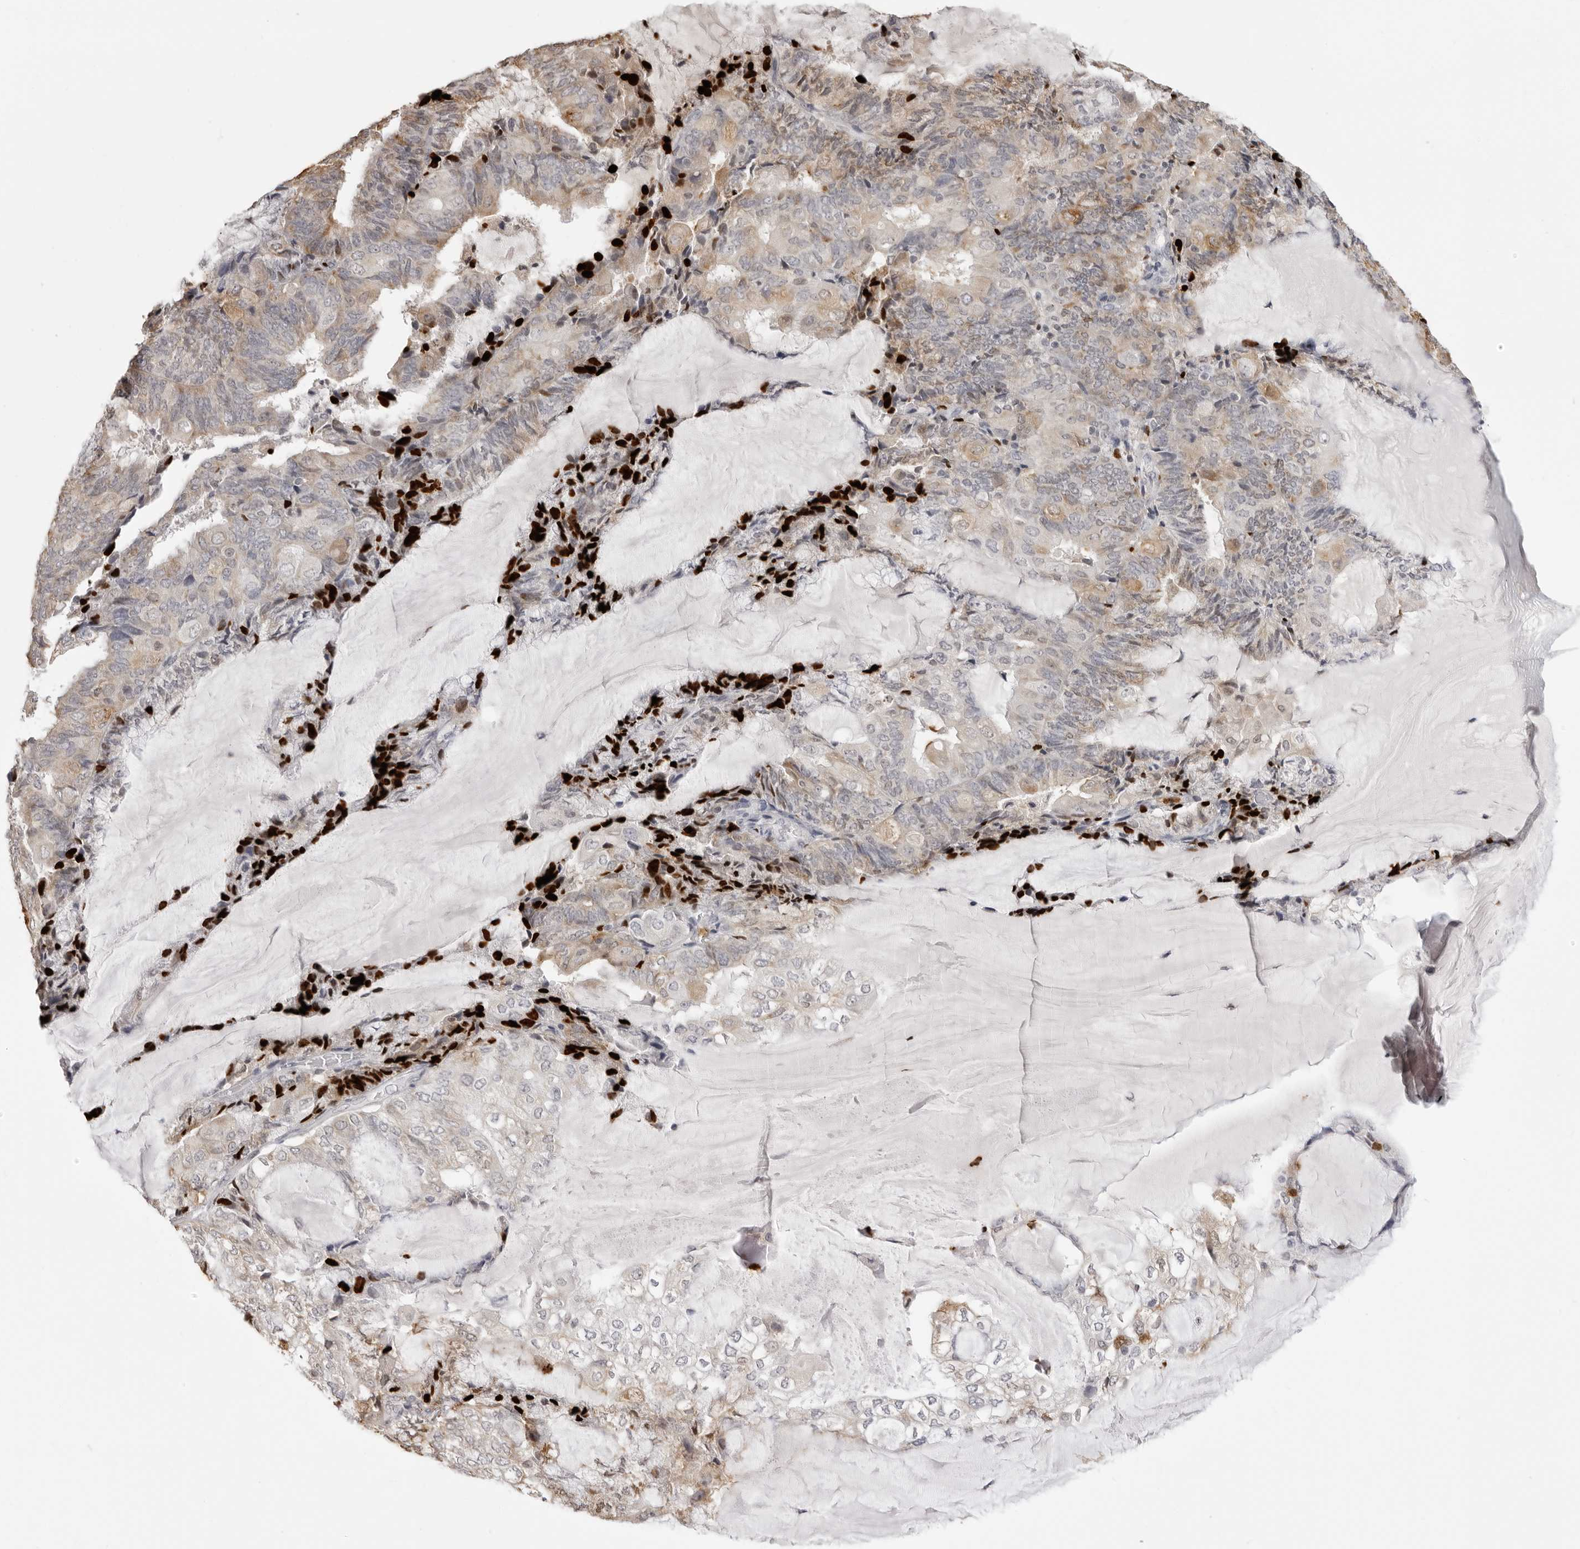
{"staining": {"intensity": "weak", "quantity": "<25%", "location": "cytoplasmic/membranous"}, "tissue": "endometrial cancer", "cell_type": "Tumor cells", "image_type": "cancer", "snomed": [{"axis": "morphology", "description": "Adenocarcinoma, NOS"}, {"axis": "topography", "description": "Endometrium"}], "caption": "IHC of endometrial adenocarcinoma shows no positivity in tumor cells.", "gene": "IL31", "patient": {"sex": "female", "age": 81}}